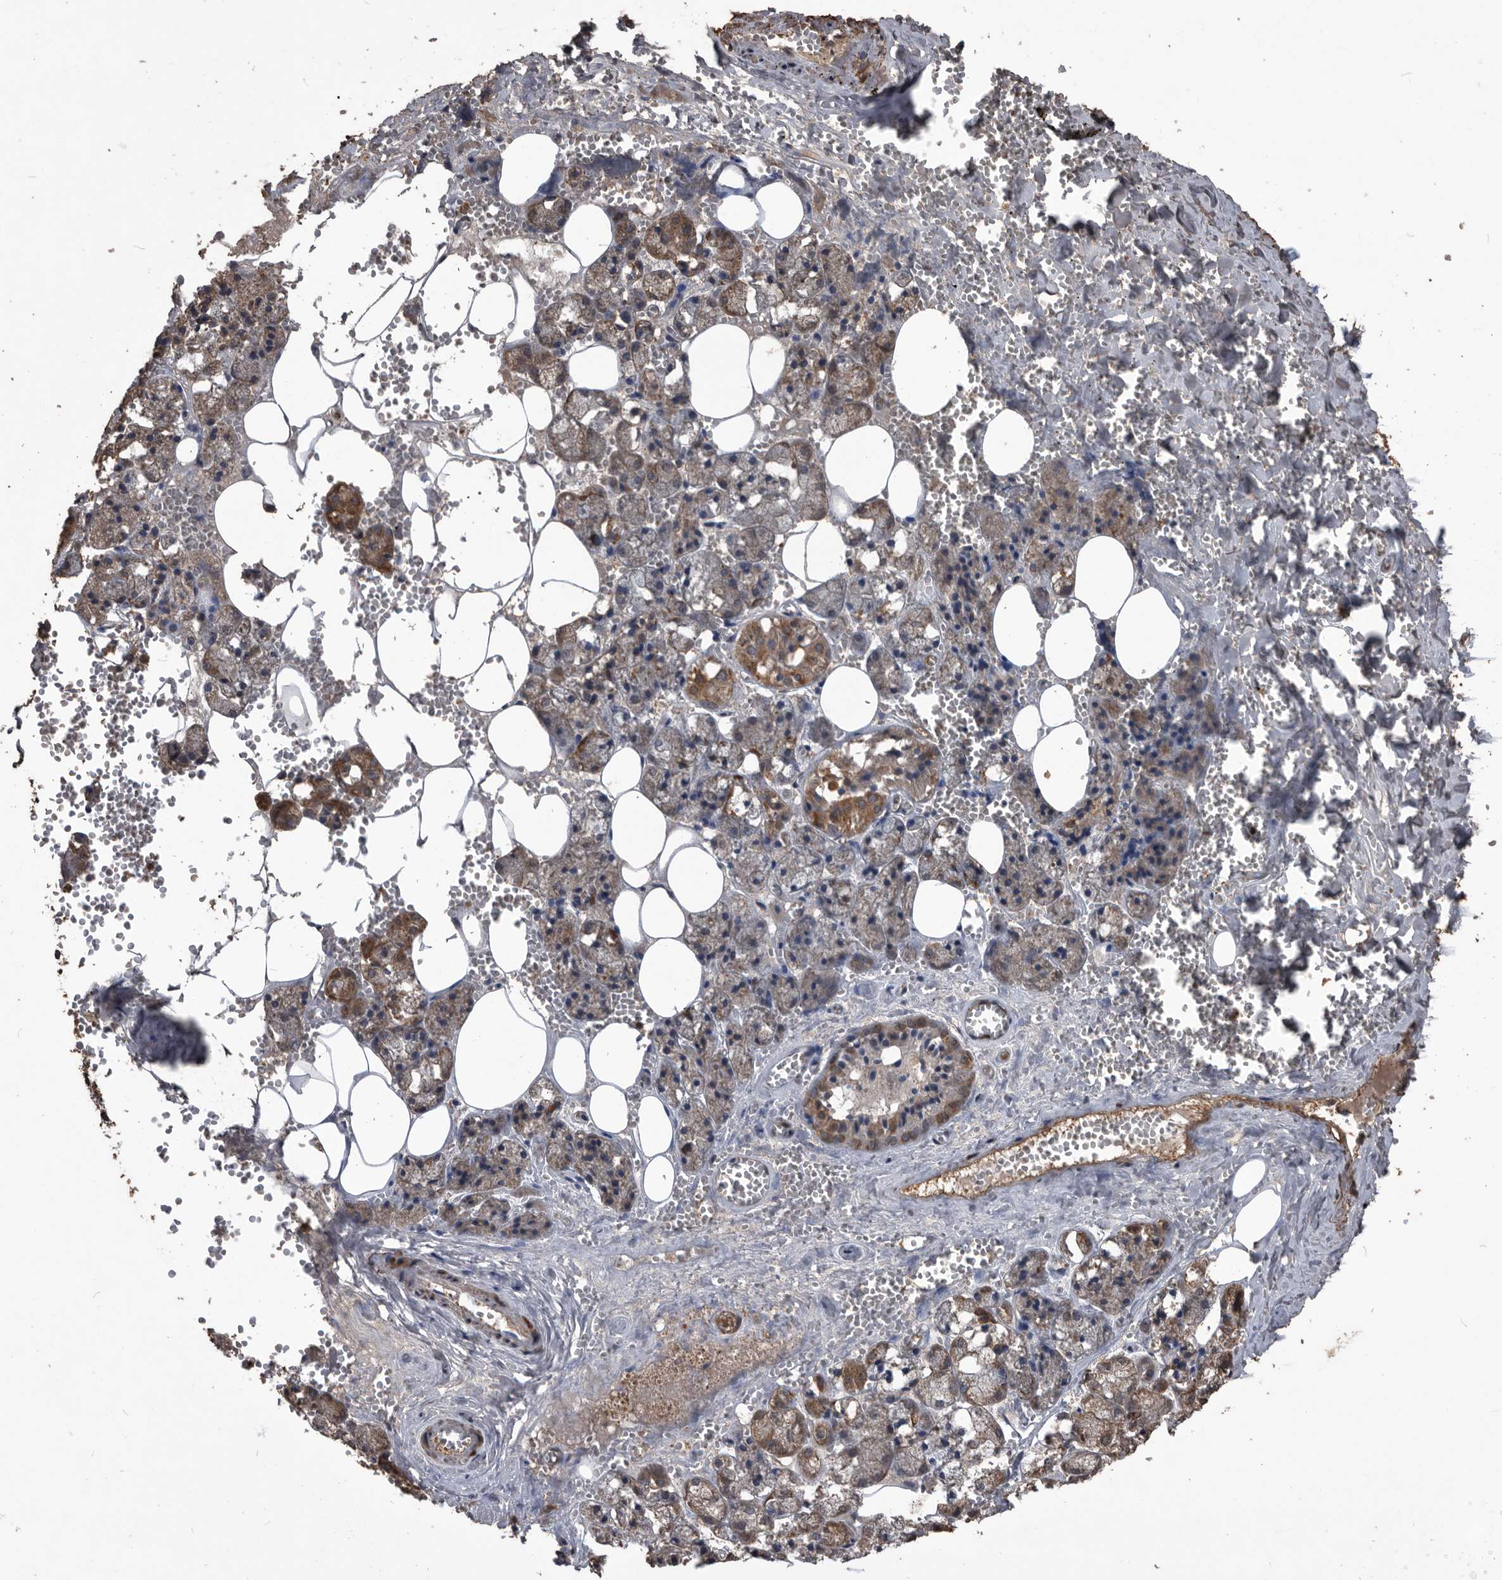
{"staining": {"intensity": "moderate", "quantity": ">75%", "location": "cytoplasmic/membranous"}, "tissue": "salivary gland", "cell_type": "Glandular cells", "image_type": "normal", "snomed": [{"axis": "morphology", "description": "Normal tissue, NOS"}, {"axis": "topography", "description": "Salivary gland"}], "caption": "Protein staining displays moderate cytoplasmic/membranous expression in about >75% of glandular cells in normal salivary gland.", "gene": "NRBP1", "patient": {"sex": "male", "age": 62}}